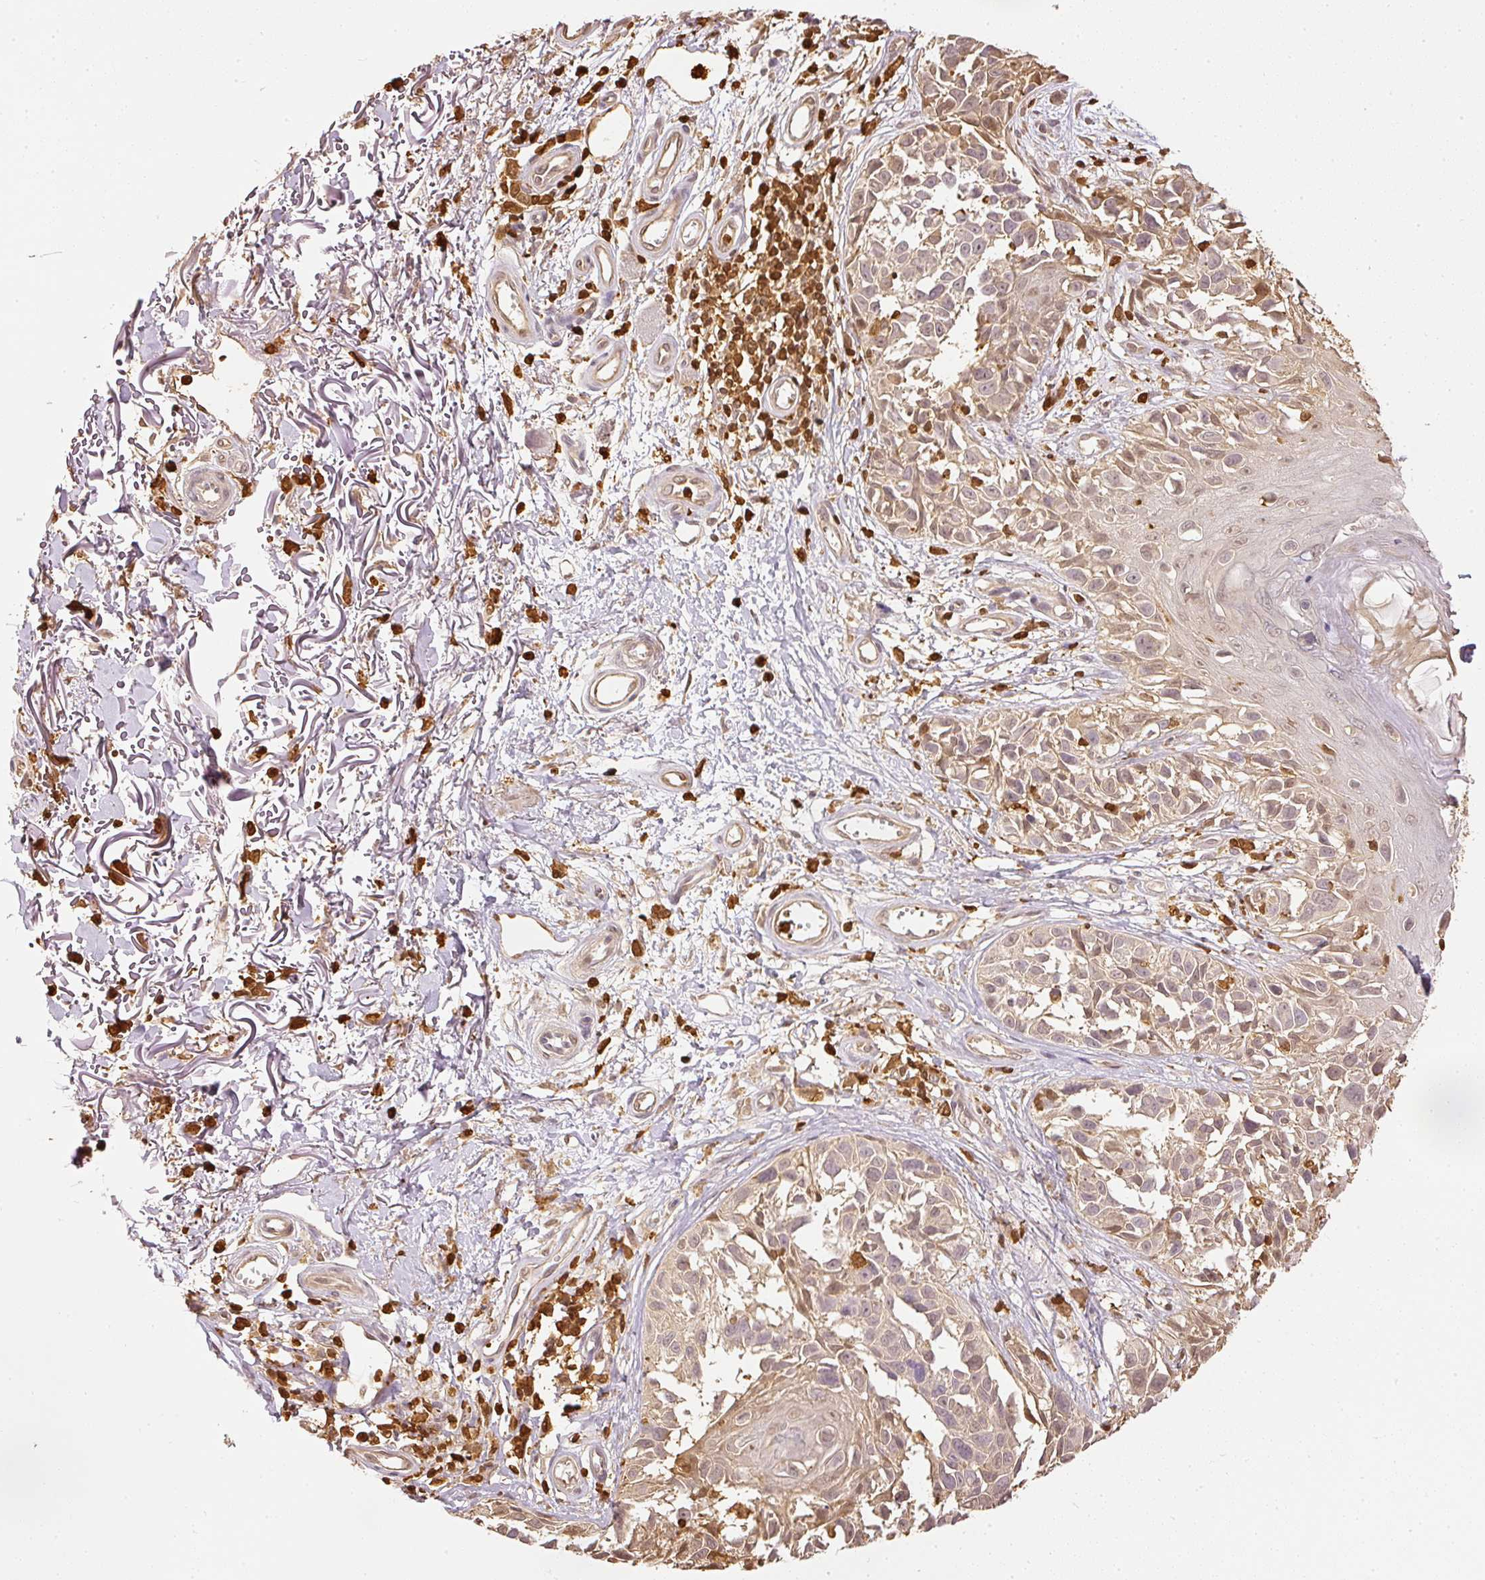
{"staining": {"intensity": "weak", "quantity": "<25%", "location": "cytoplasmic/membranous"}, "tissue": "melanoma", "cell_type": "Tumor cells", "image_type": "cancer", "snomed": [{"axis": "morphology", "description": "Malignant melanoma, NOS"}, {"axis": "topography", "description": "Skin"}], "caption": "Immunohistochemistry of human malignant melanoma exhibits no expression in tumor cells.", "gene": "PFN1", "patient": {"sex": "male", "age": 73}}